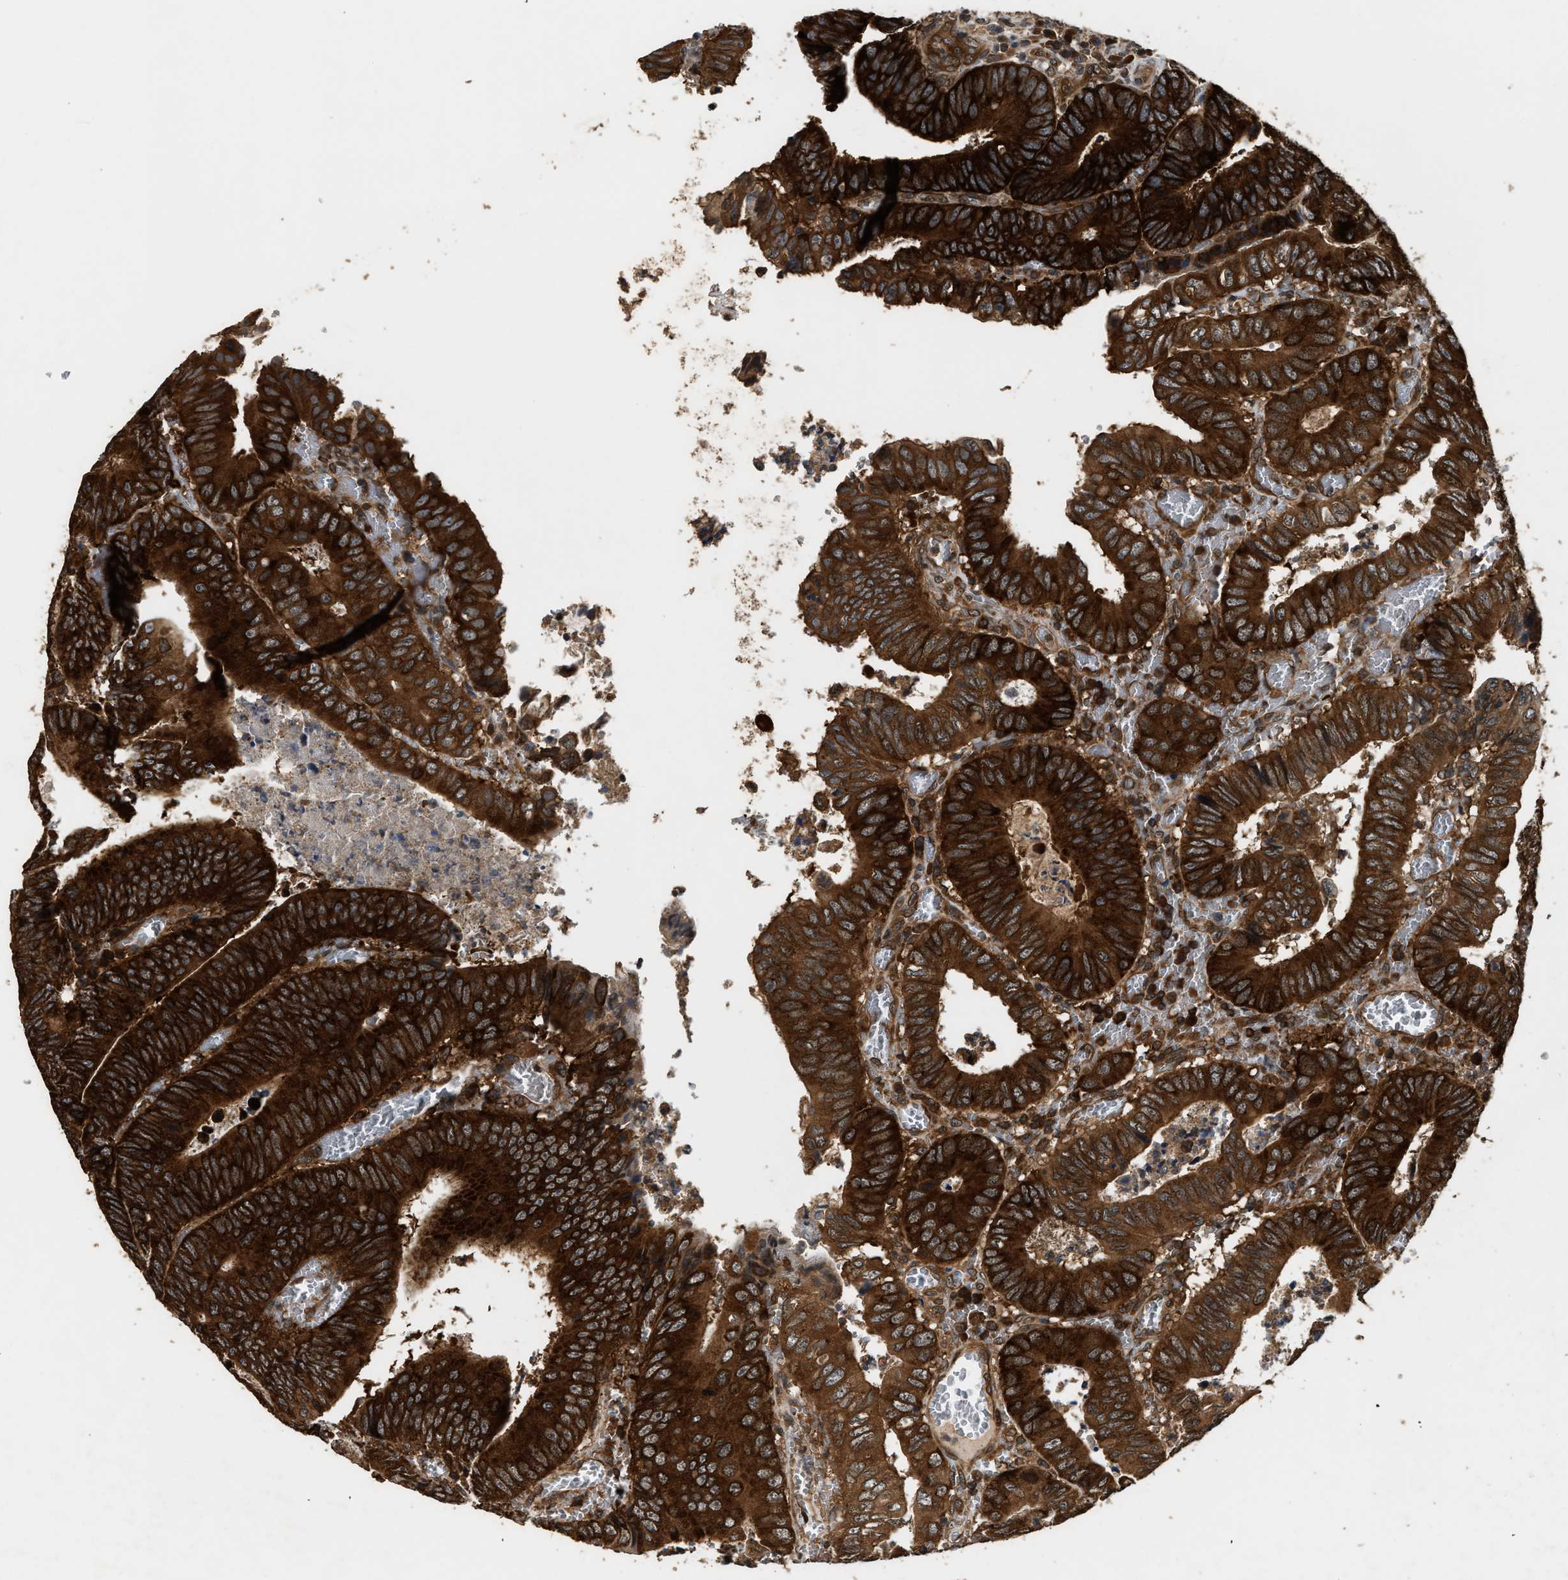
{"staining": {"intensity": "strong", "quantity": ">75%", "location": "cytoplasmic/membranous"}, "tissue": "colorectal cancer", "cell_type": "Tumor cells", "image_type": "cancer", "snomed": [{"axis": "morphology", "description": "Inflammation, NOS"}, {"axis": "morphology", "description": "Adenocarcinoma, NOS"}, {"axis": "topography", "description": "Colon"}], "caption": "A histopathology image of adenocarcinoma (colorectal) stained for a protein demonstrates strong cytoplasmic/membranous brown staining in tumor cells.", "gene": "DNAJC2", "patient": {"sex": "male", "age": 72}}